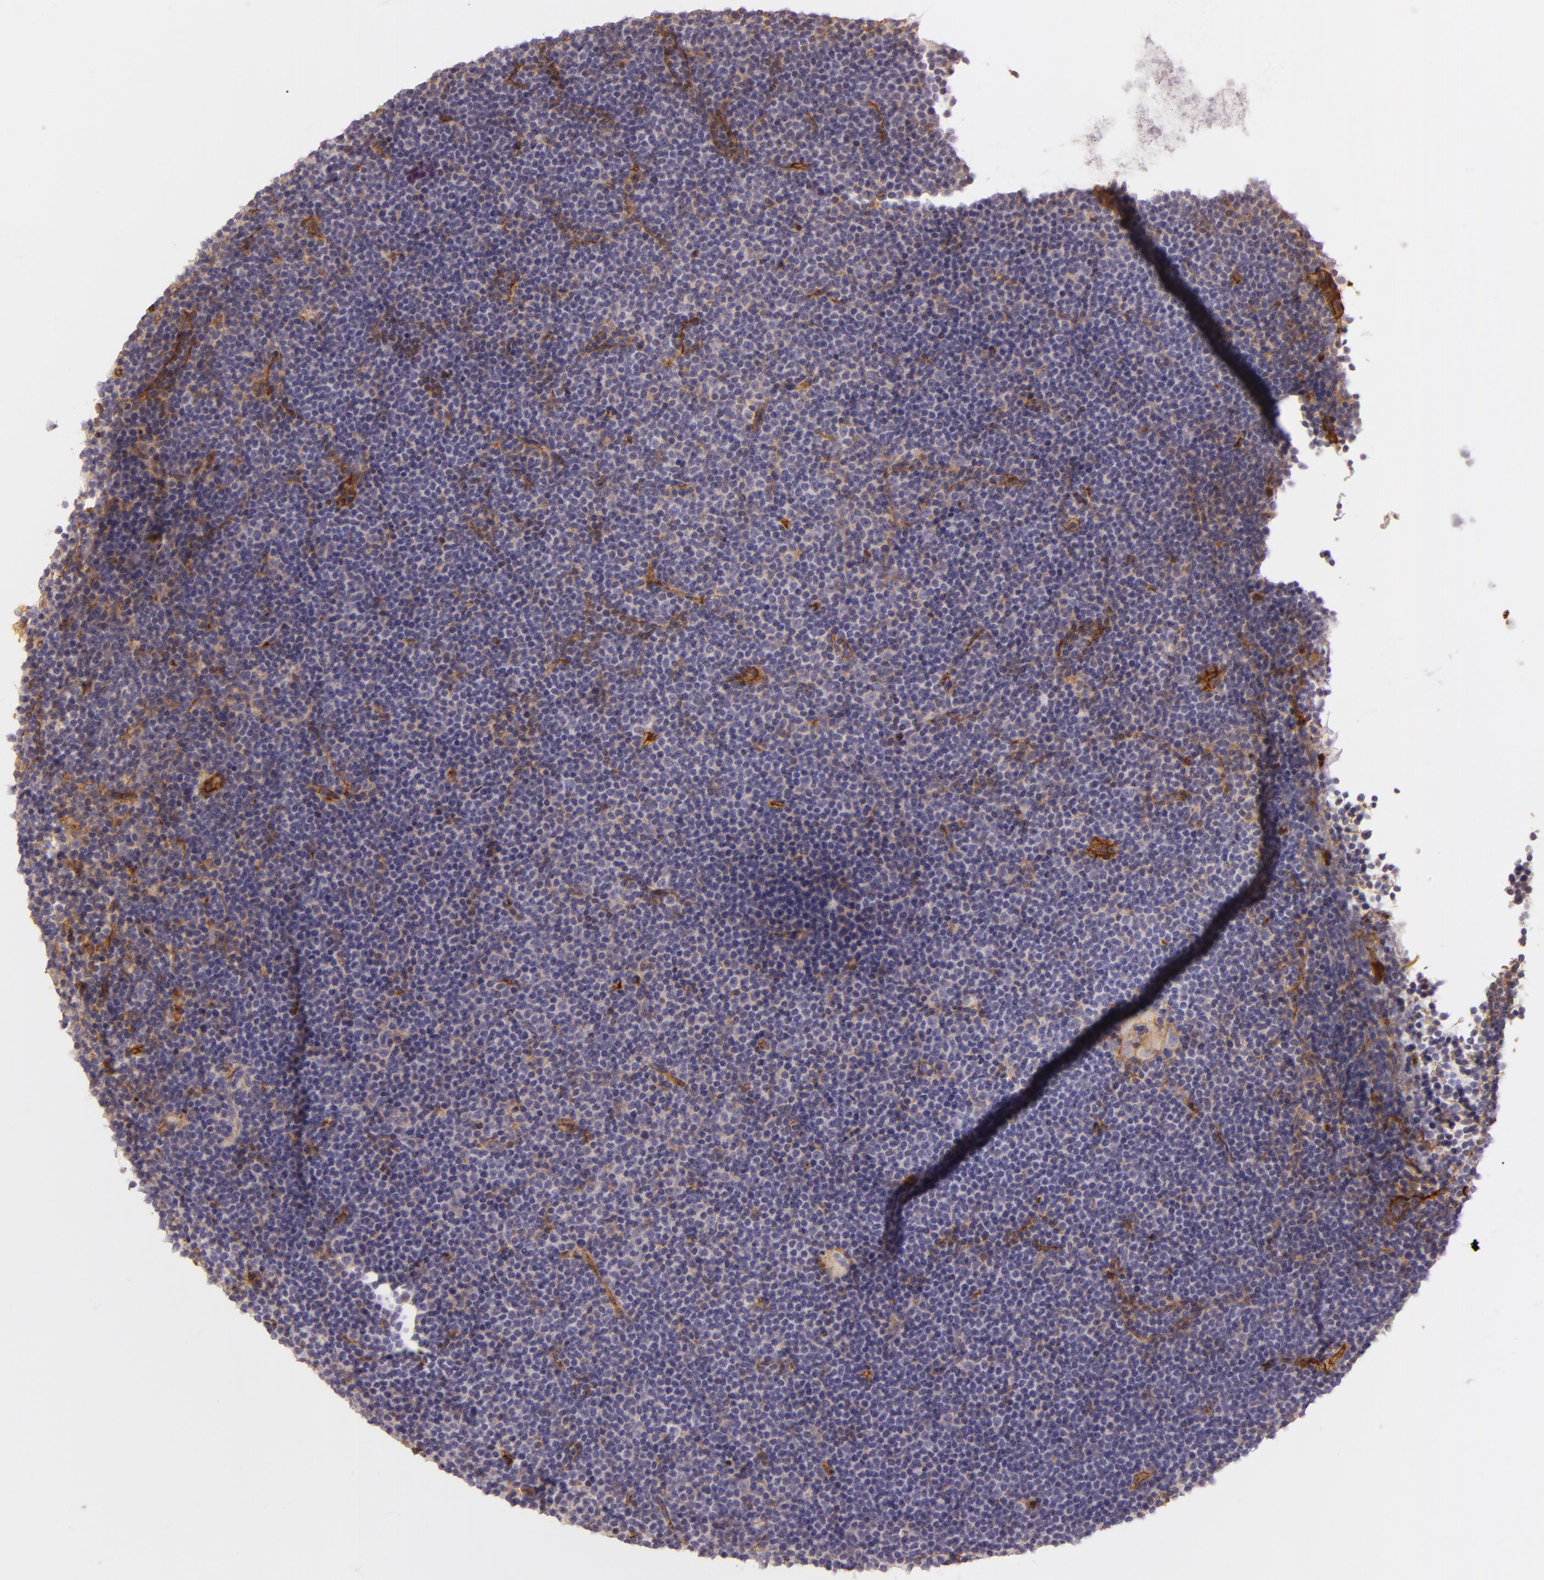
{"staining": {"intensity": "negative", "quantity": "none", "location": "none"}, "tissue": "lymphoma", "cell_type": "Tumor cells", "image_type": "cancer", "snomed": [{"axis": "morphology", "description": "Malignant lymphoma, non-Hodgkin's type, Low grade"}, {"axis": "topography", "description": "Lymph node"}], "caption": "The photomicrograph shows no significant expression in tumor cells of lymphoma.", "gene": "CD59", "patient": {"sex": "female", "age": 69}}